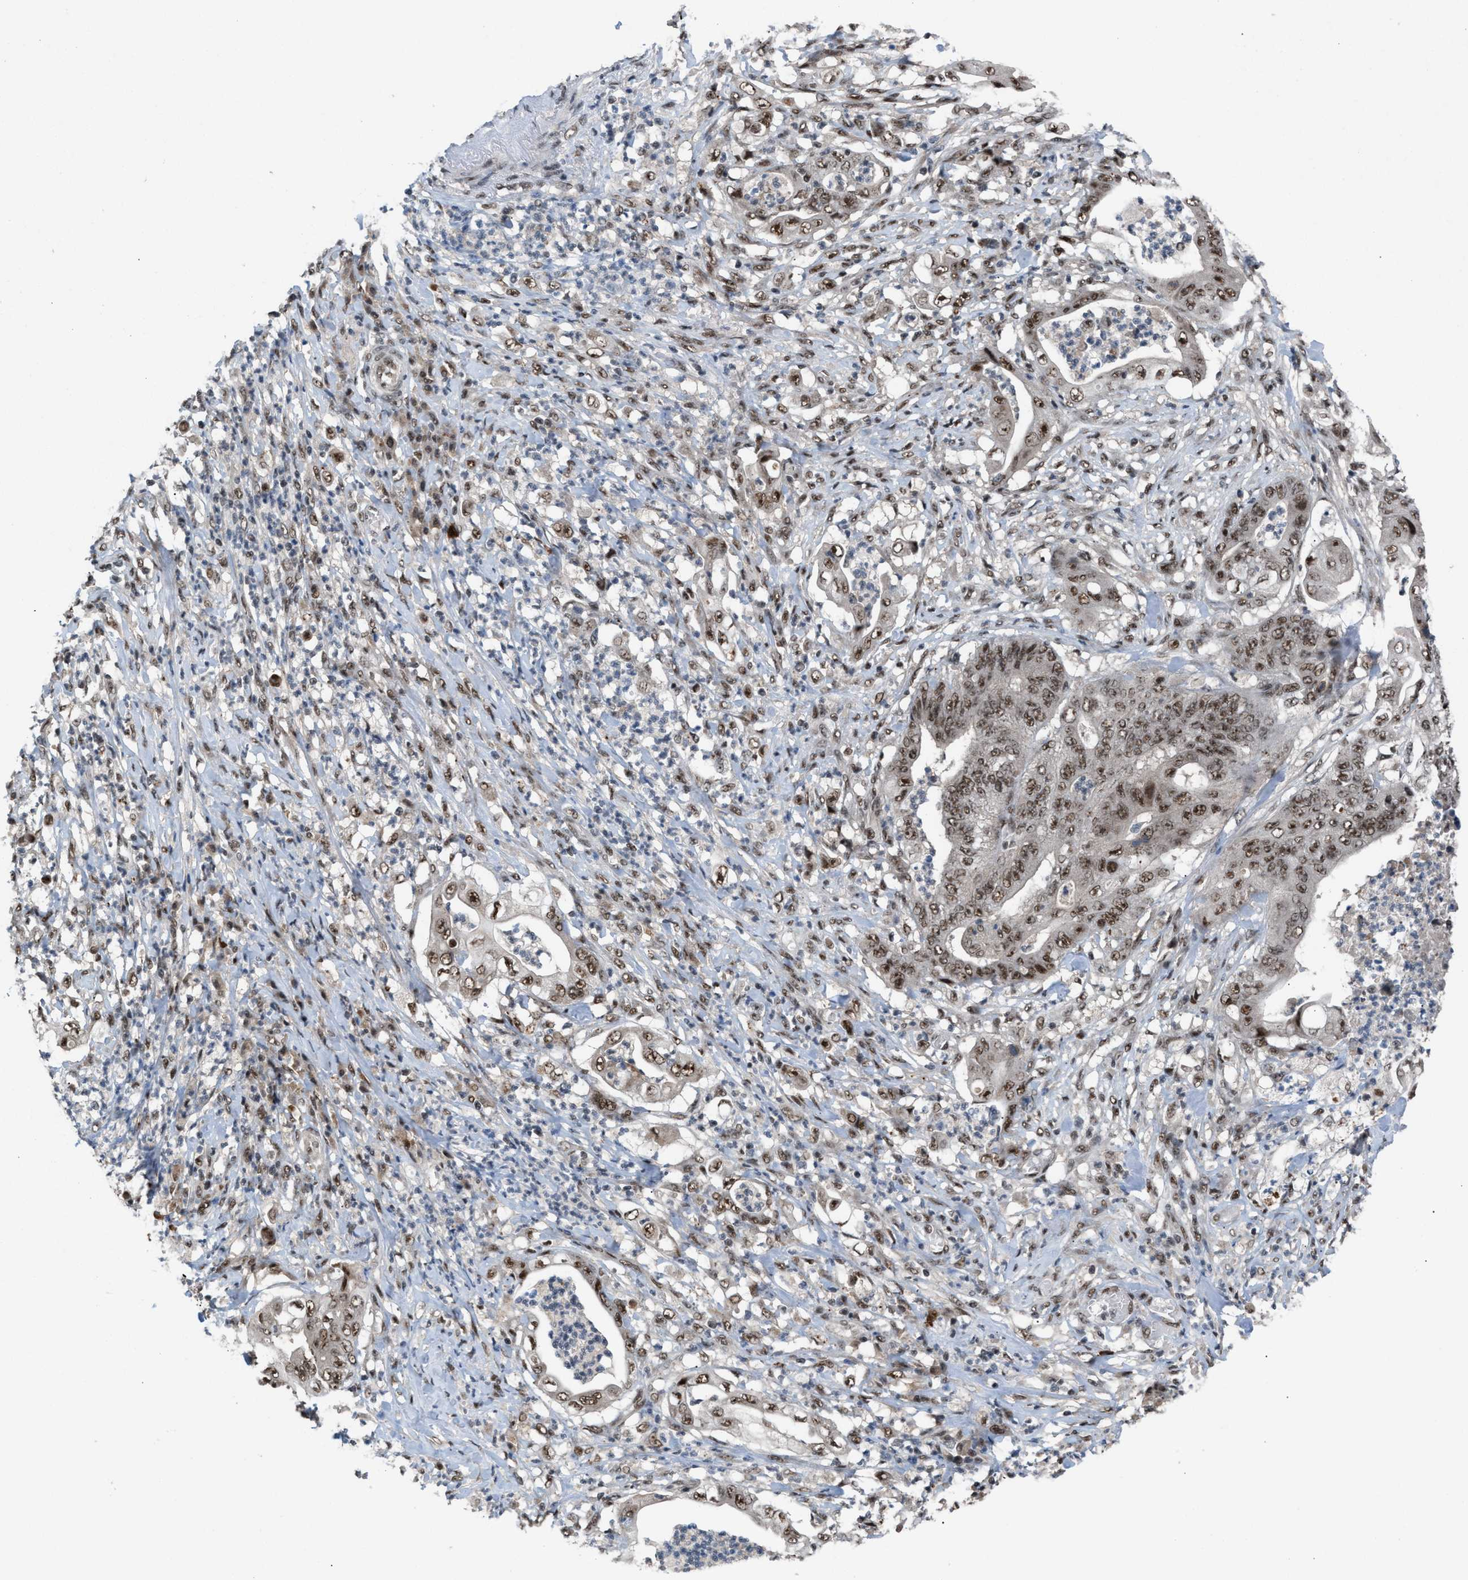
{"staining": {"intensity": "moderate", "quantity": ">75%", "location": "nuclear"}, "tissue": "stomach cancer", "cell_type": "Tumor cells", "image_type": "cancer", "snomed": [{"axis": "morphology", "description": "Adenocarcinoma, NOS"}, {"axis": "topography", "description": "Stomach"}], "caption": "Immunohistochemical staining of human adenocarcinoma (stomach) displays medium levels of moderate nuclear positivity in about >75% of tumor cells.", "gene": "PRPF4", "patient": {"sex": "female", "age": 73}}